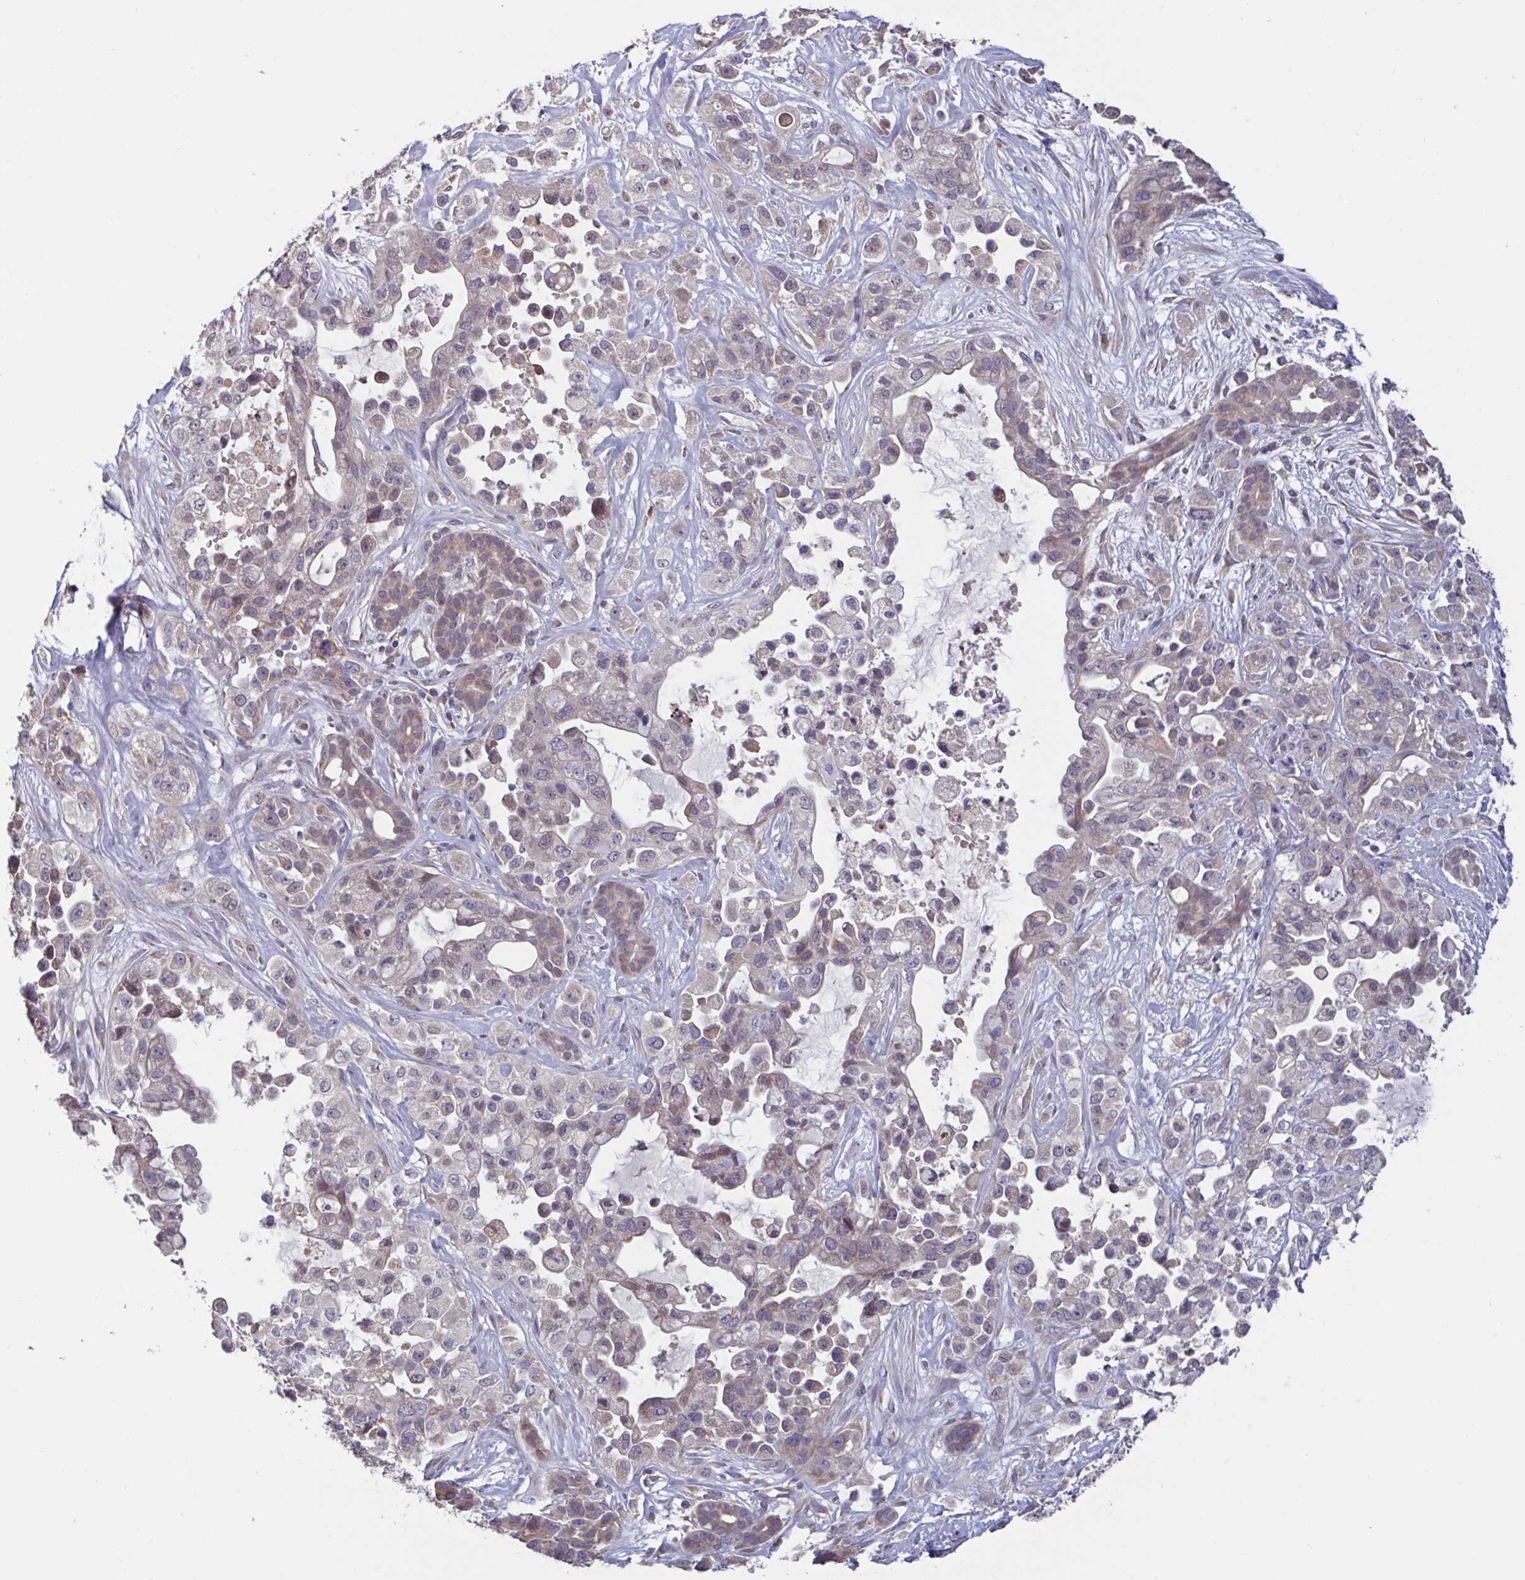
{"staining": {"intensity": "weak", "quantity": "<25%", "location": "cytoplasmic/membranous"}, "tissue": "pancreatic cancer", "cell_type": "Tumor cells", "image_type": "cancer", "snomed": [{"axis": "morphology", "description": "Adenocarcinoma, NOS"}, {"axis": "topography", "description": "Pancreas"}], "caption": "DAB (3,3'-diaminobenzidine) immunohistochemical staining of pancreatic cancer (adenocarcinoma) shows no significant staining in tumor cells.", "gene": "CD1E", "patient": {"sex": "male", "age": 44}}